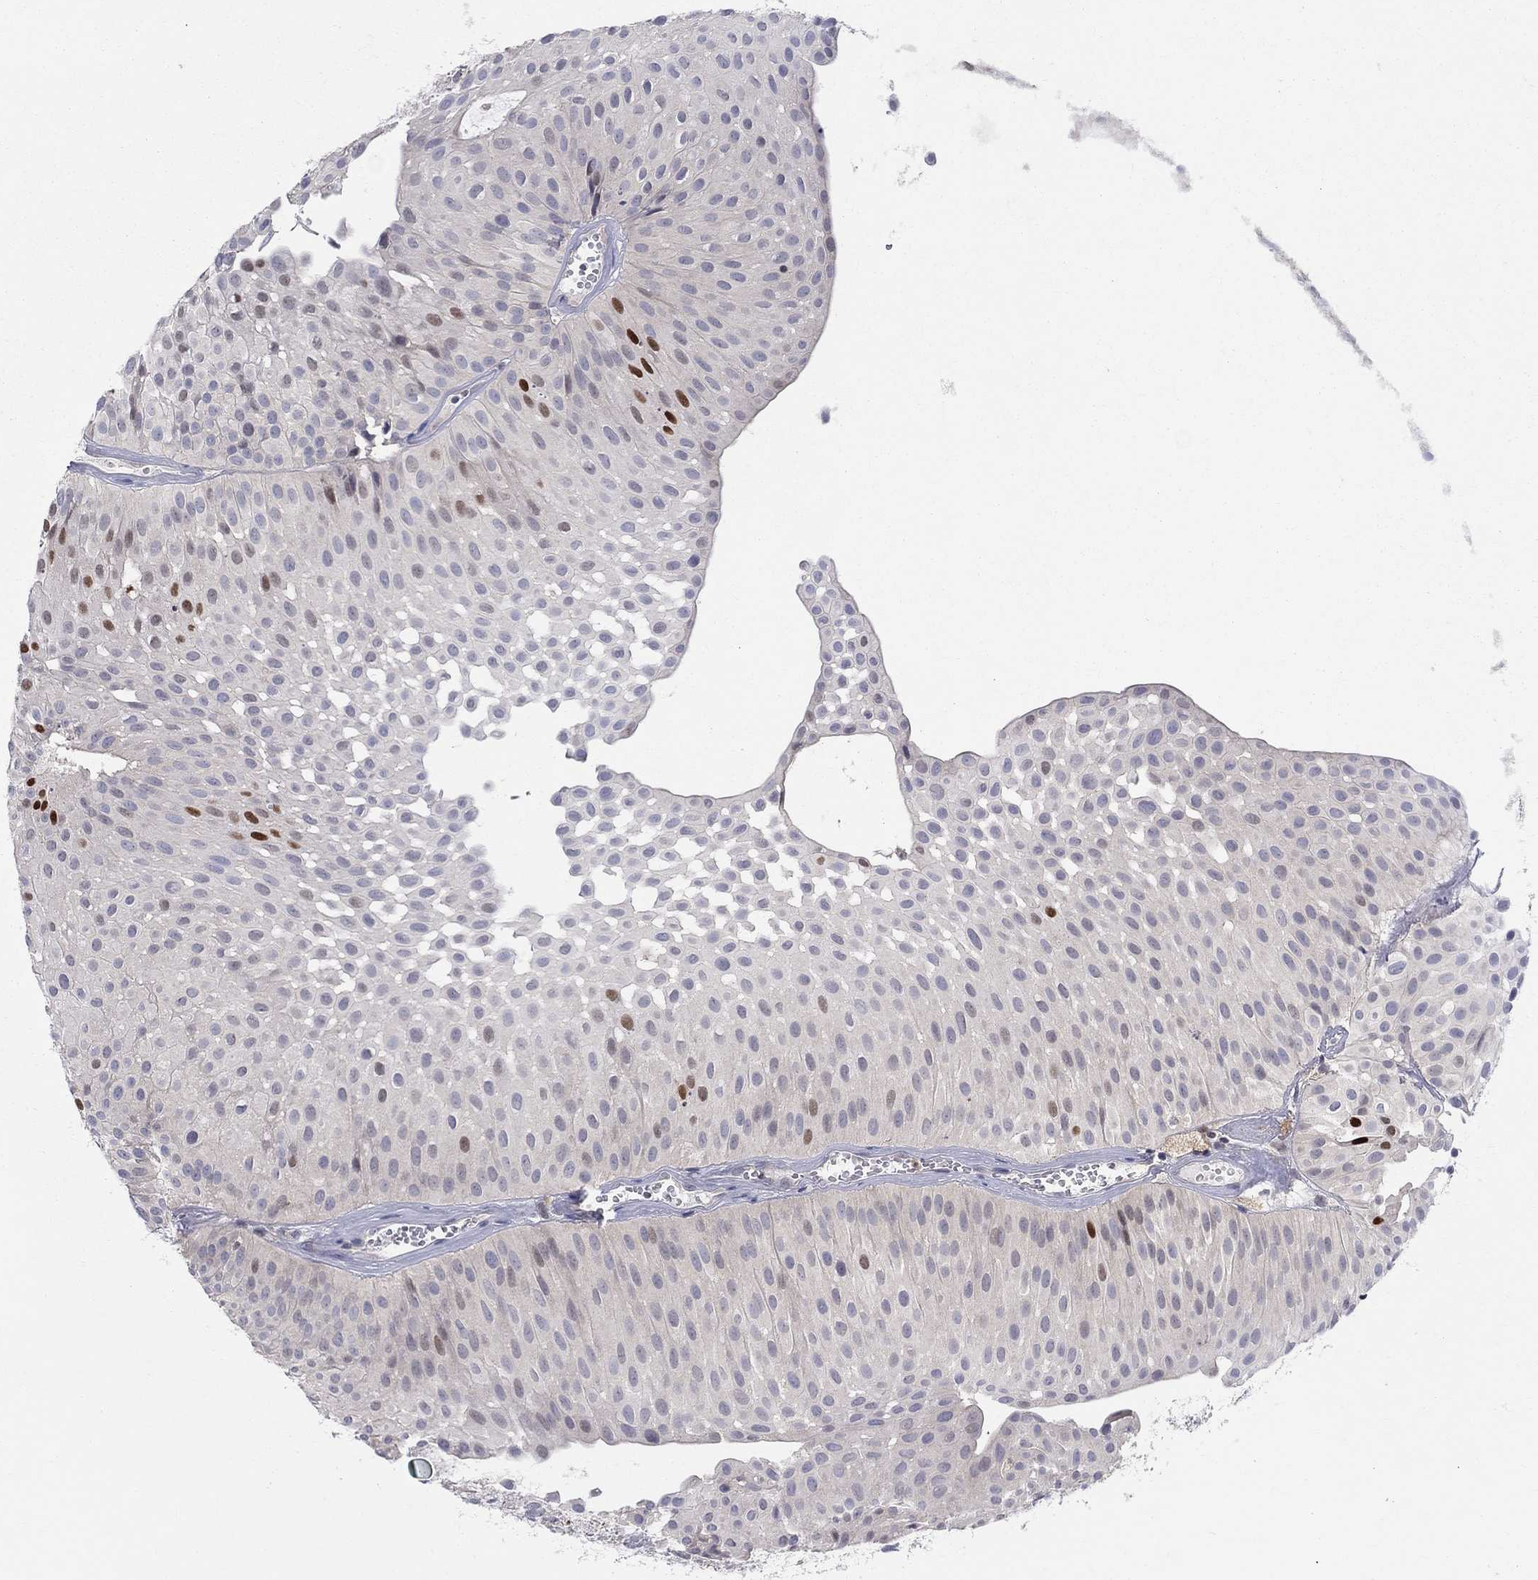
{"staining": {"intensity": "strong", "quantity": "<25%", "location": "nuclear"}, "tissue": "urothelial cancer", "cell_type": "Tumor cells", "image_type": "cancer", "snomed": [{"axis": "morphology", "description": "Urothelial carcinoma, Low grade"}, {"axis": "topography", "description": "Urinary bladder"}], "caption": "The immunohistochemical stain labels strong nuclear staining in tumor cells of urothelial cancer tissue. The staining was performed using DAB to visualize the protein expression in brown, while the nuclei were stained in blue with hematoxylin (Magnification: 20x).", "gene": "ZNHIT3", "patient": {"sex": "male", "age": 64}}